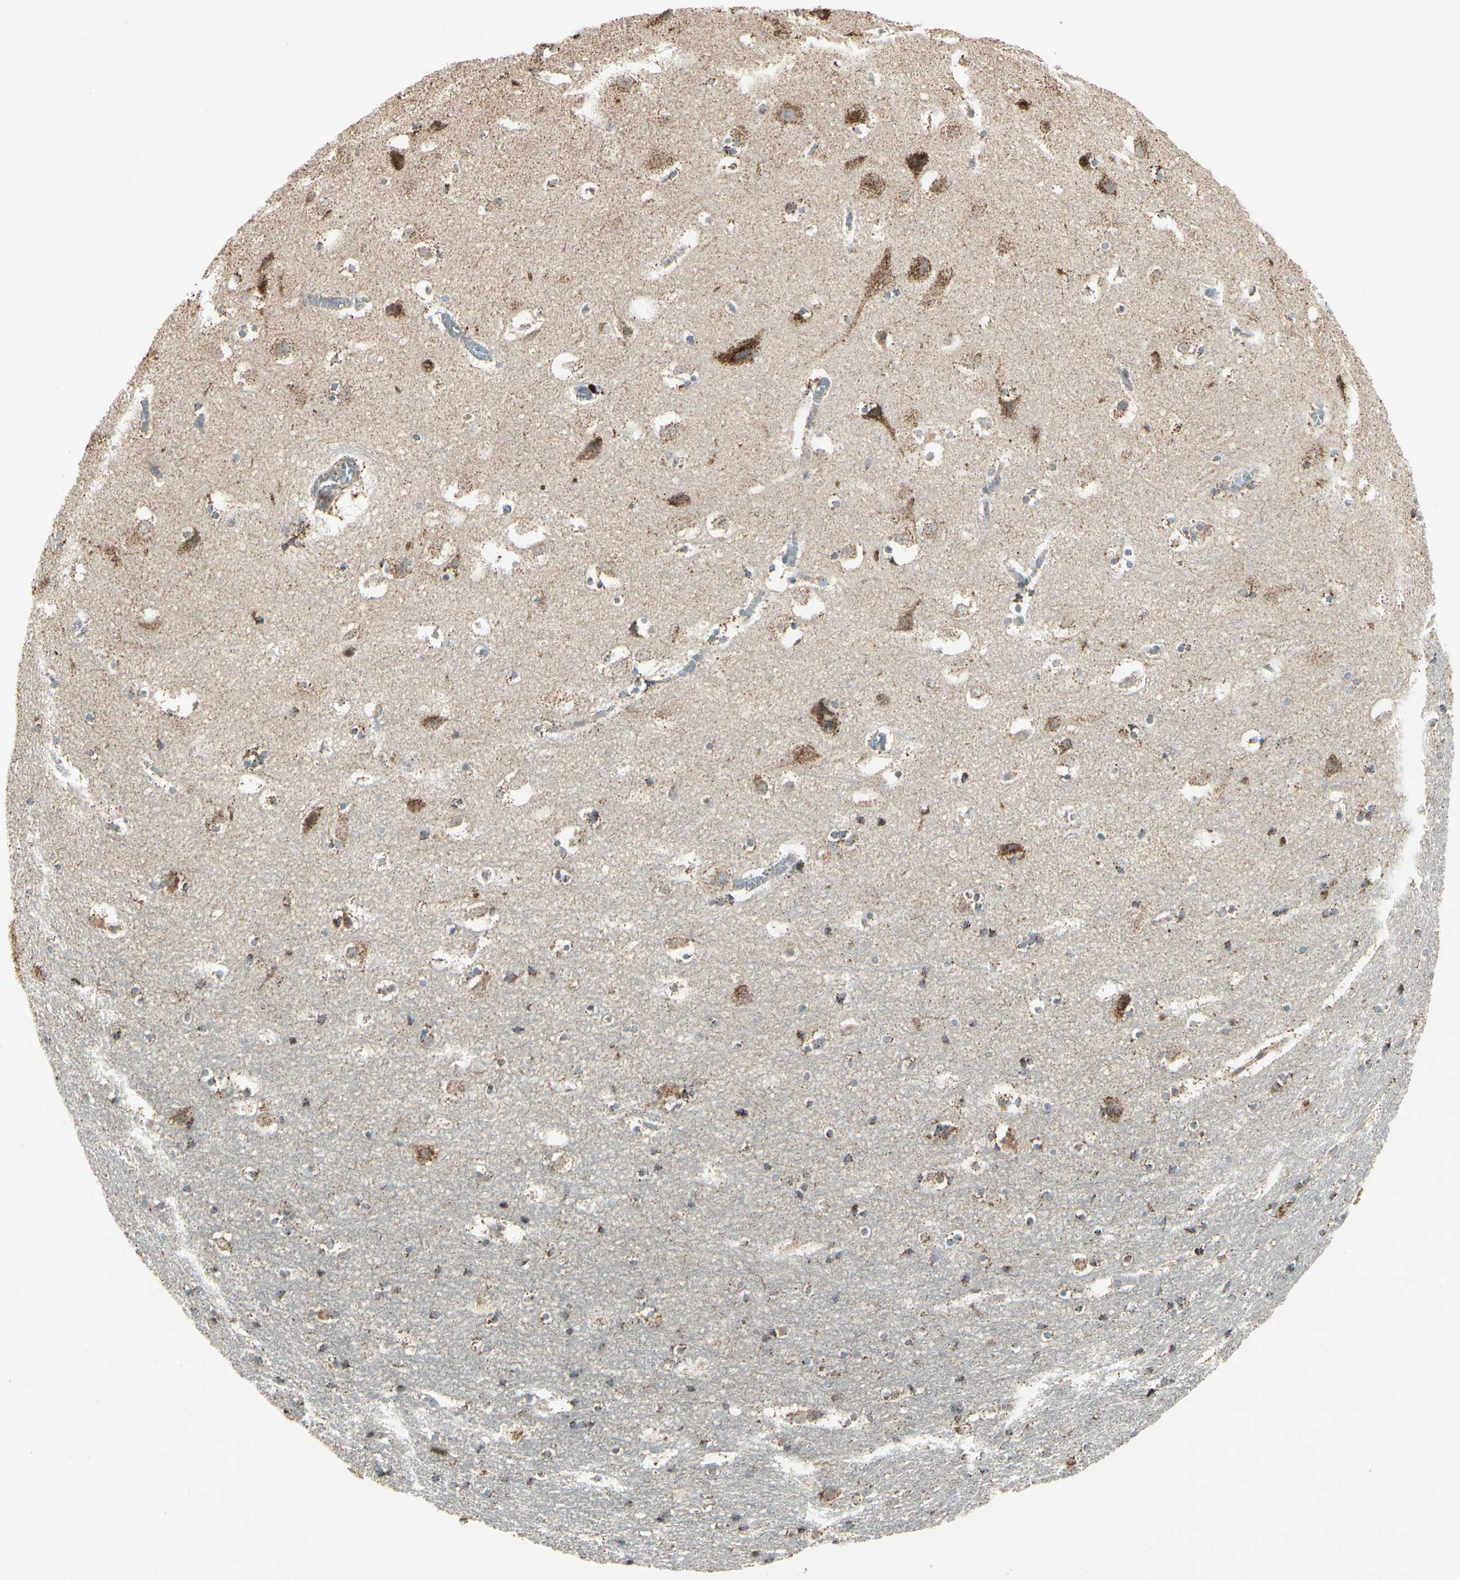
{"staining": {"intensity": "weak", "quantity": "25%-75%", "location": "cytoplasmic/membranous"}, "tissue": "hippocampus", "cell_type": "Glial cells", "image_type": "normal", "snomed": [{"axis": "morphology", "description": "Normal tissue, NOS"}, {"axis": "topography", "description": "Hippocampus"}], "caption": "Immunohistochemistry (IHC) staining of benign hippocampus, which displays low levels of weak cytoplasmic/membranous positivity in about 25%-75% of glial cells indicating weak cytoplasmic/membranous protein staining. The staining was performed using DAB (brown) for protein detection and nuclei were counterstained in hematoxylin (blue).", "gene": "ANKS6", "patient": {"sex": "male", "age": 45}}